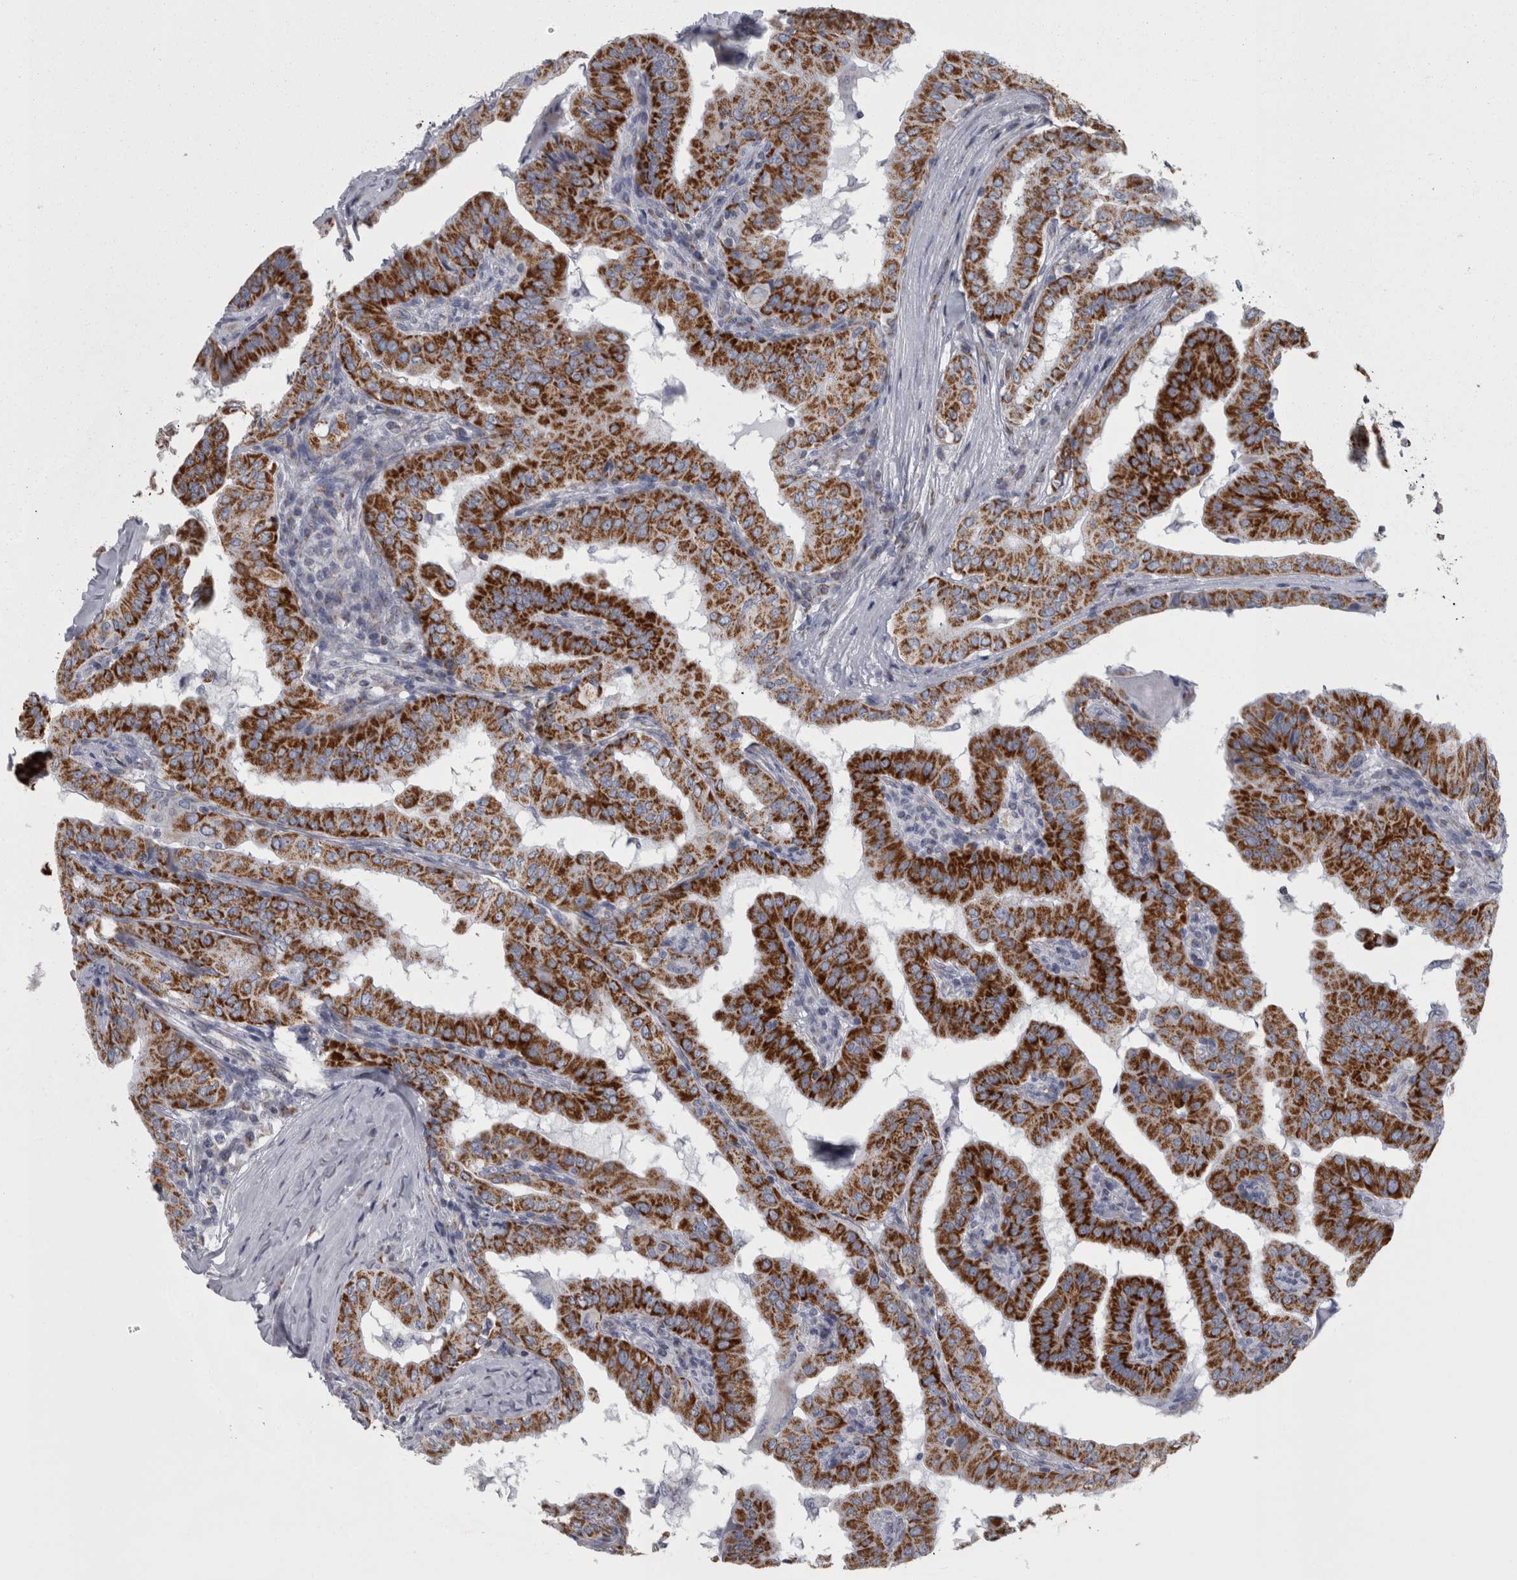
{"staining": {"intensity": "strong", "quantity": ">75%", "location": "cytoplasmic/membranous"}, "tissue": "thyroid cancer", "cell_type": "Tumor cells", "image_type": "cancer", "snomed": [{"axis": "morphology", "description": "Papillary adenocarcinoma, NOS"}, {"axis": "topography", "description": "Thyroid gland"}], "caption": "Protein positivity by immunohistochemistry (IHC) reveals strong cytoplasmic/membranous staining in approximately >75% of tumor cells in thyroid cancer (papillary adenocarcinoma).", "gene": "DBT", "patient": {"sex": "male", "age": 33}}